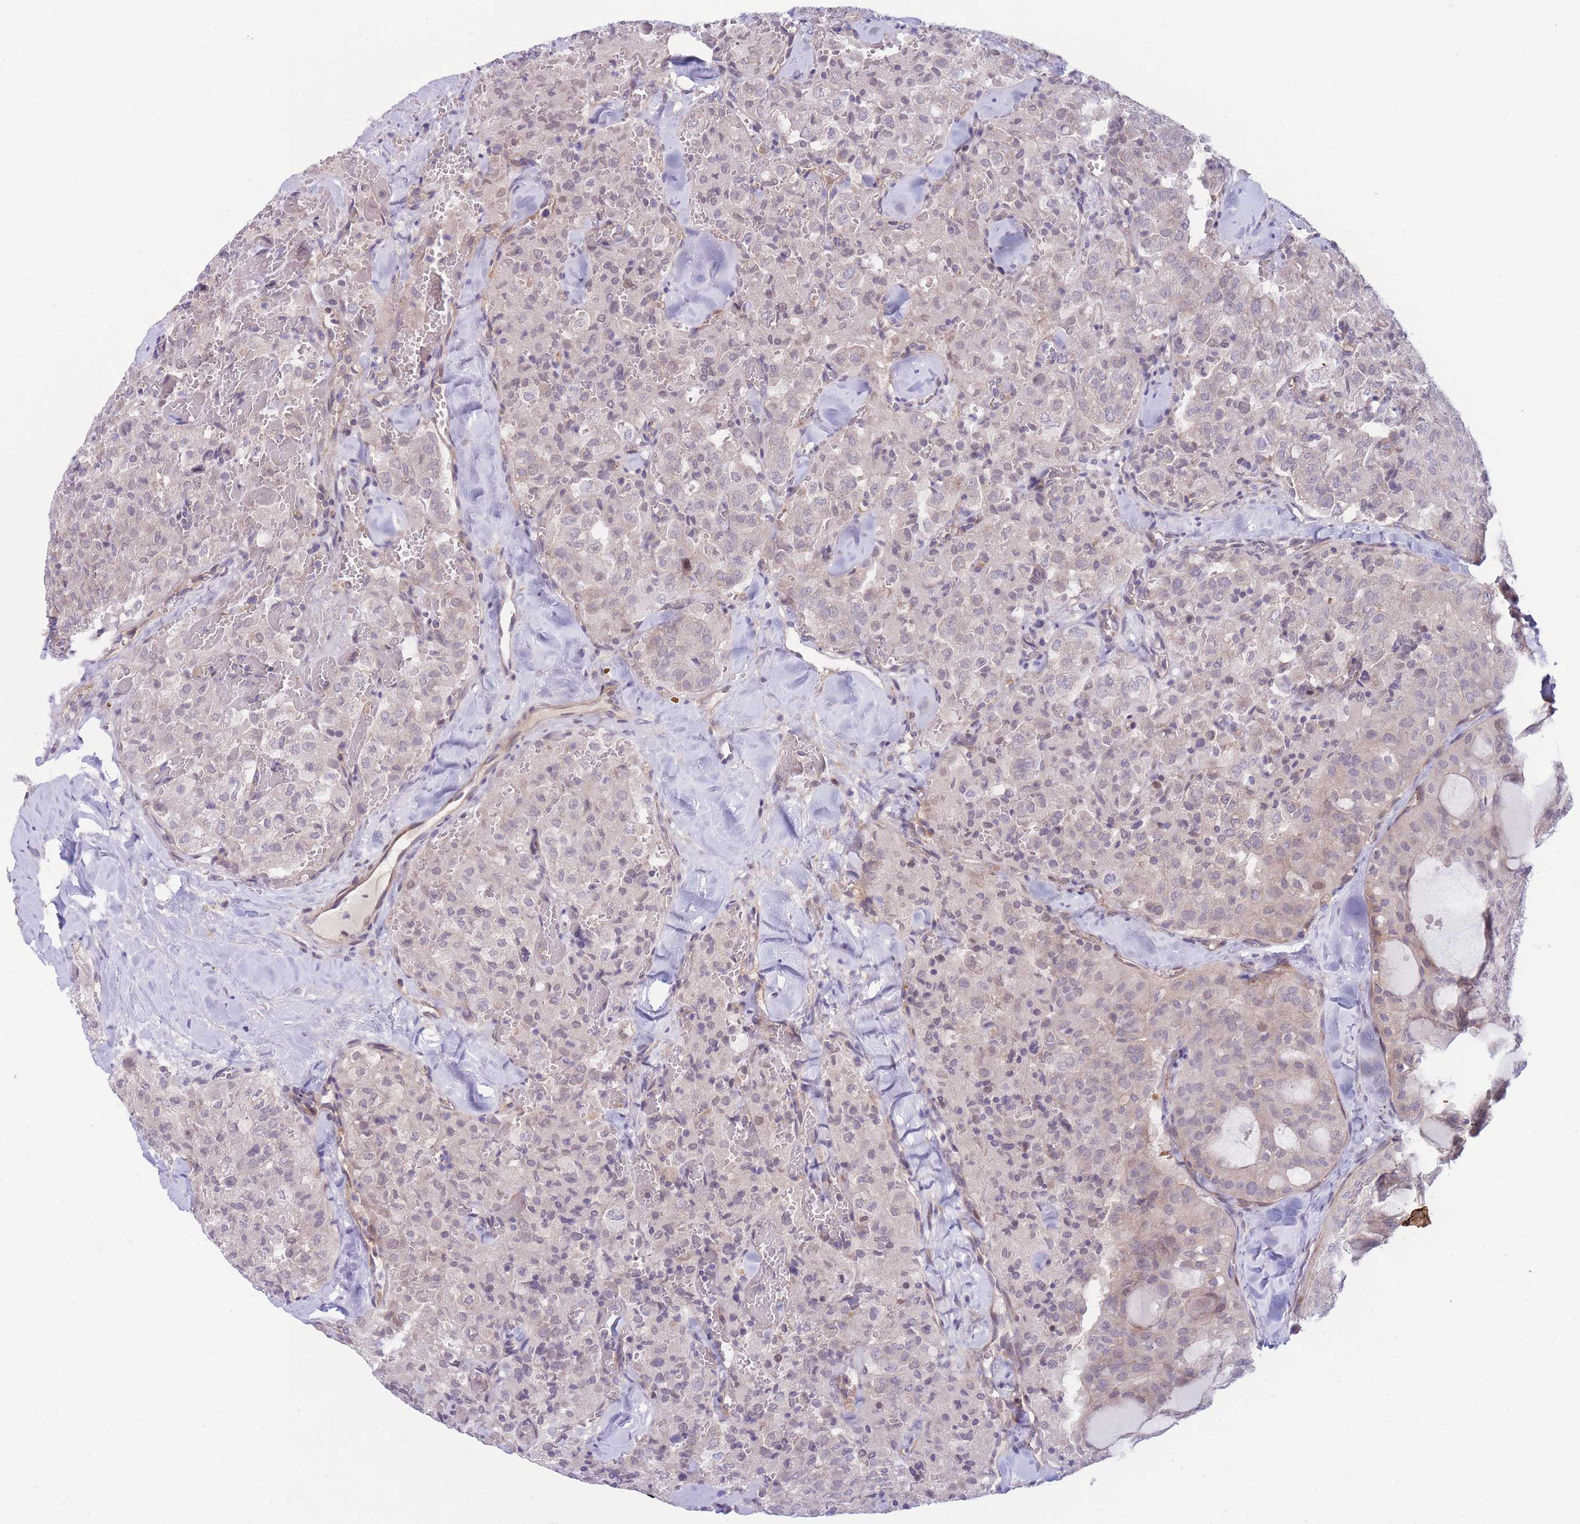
{"staining": {"intensity": "weak", "quantity": "25%-75%", "location": "nuclear"}, "tissue": "thyroid cancer", "cell_type": "Tumor cells", "image_type": "cancer", "snomed": [{"axis": "morphology", "description": "Follicular adenoma carcinoma, NOS"}, {"axis": "topography", "description": "Thyroid gland"}], "caption": "Follicular adenoma carcinoma (thyroid) was stained to show a protein in brown. There is low levels of weak nuclear expression in about 25%-75% of tumor cells.", "gene": "CDC25B", "patient": {"sex": "male", "age": 75}}